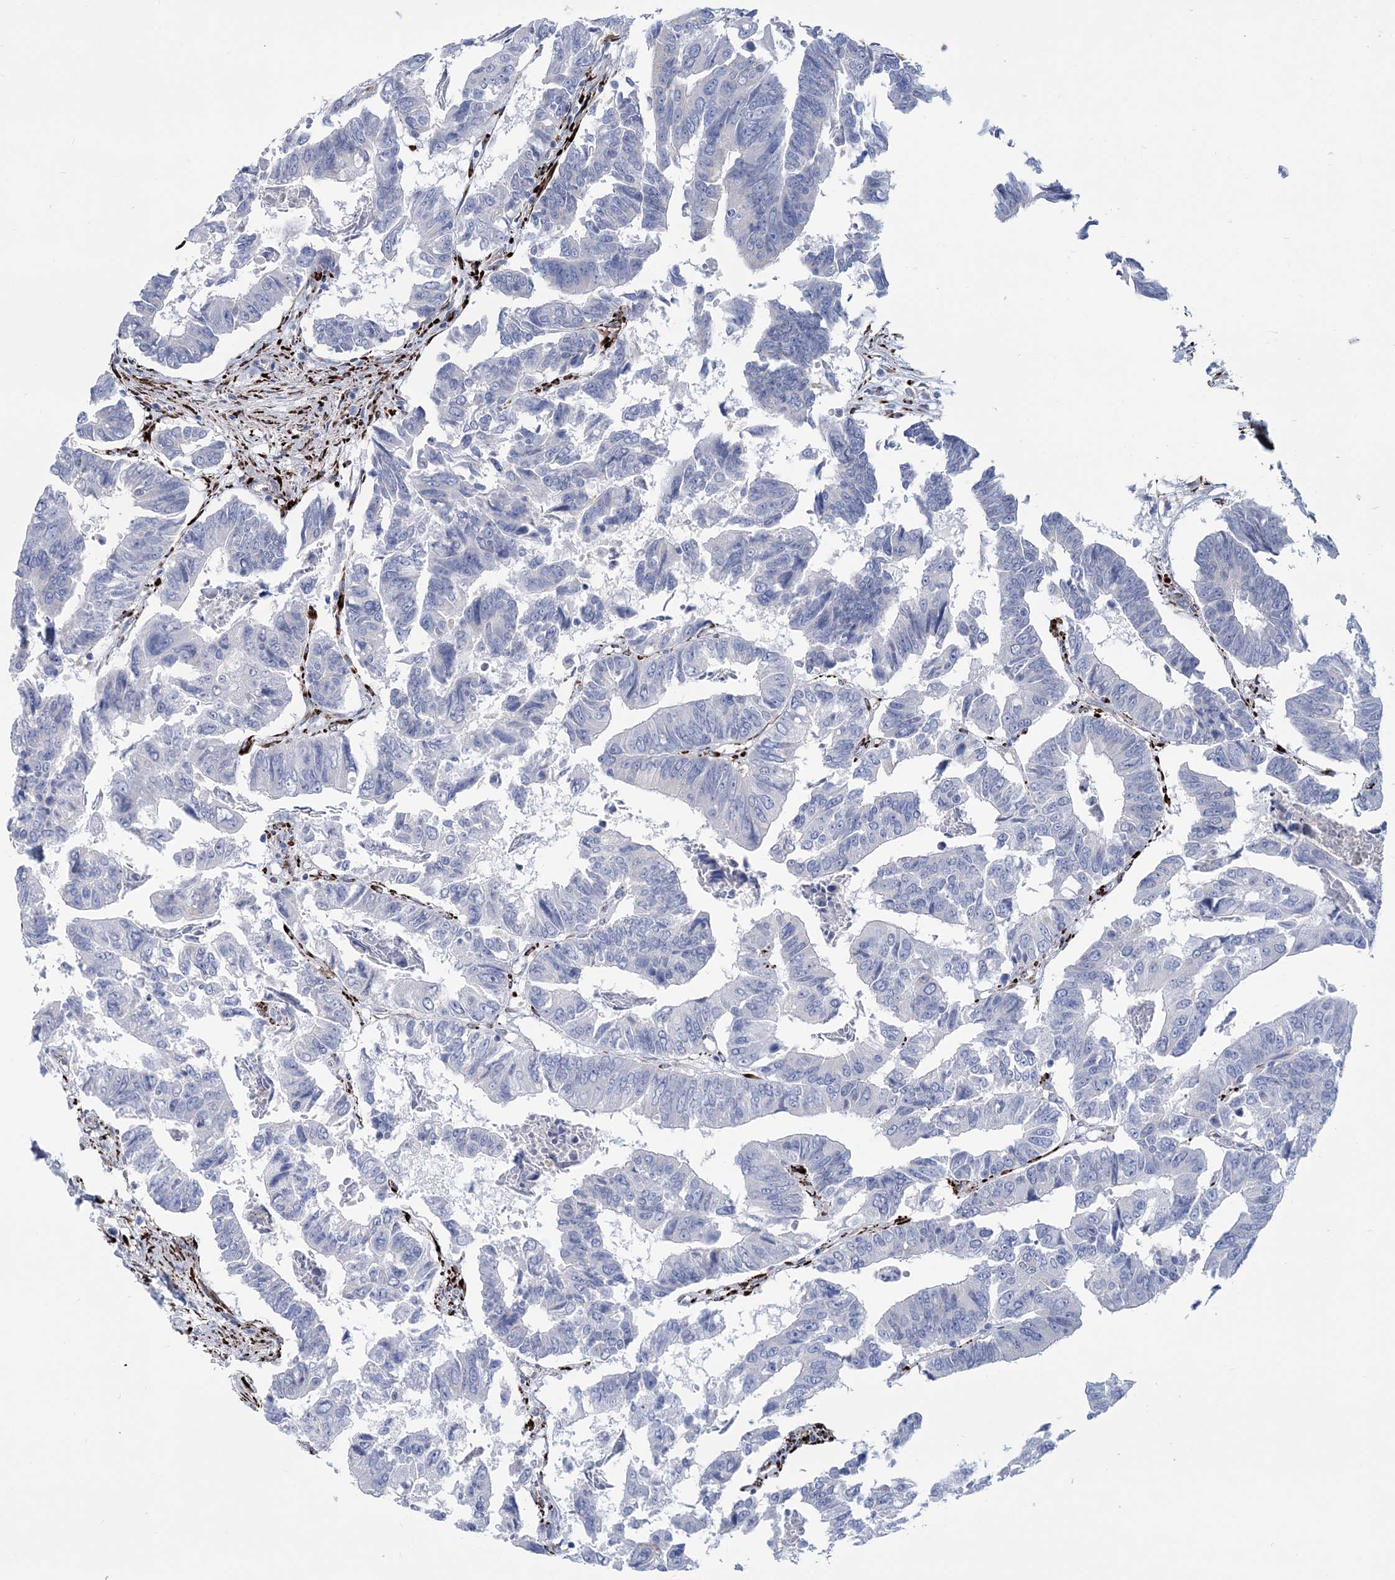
{"staining": {"intensity": "negative", "quantity": "none", "location": "none"}, "tissue": "colorectal cancer", "cell_type": "Tumor cells", "image_type": "cancer", "snomed": [{"axis": "morphology", "description": "Adenocarcinoma, NOS"}, {"axis": "topography", "description": "Rectum"}], "caption": "IHC micrograph of human colorectal cancer stained for a protein (brown), which reveals no expression in tumor cells.", "gene": "RAB11FIP5", "patient": {"sex": "female", "age": 65}}